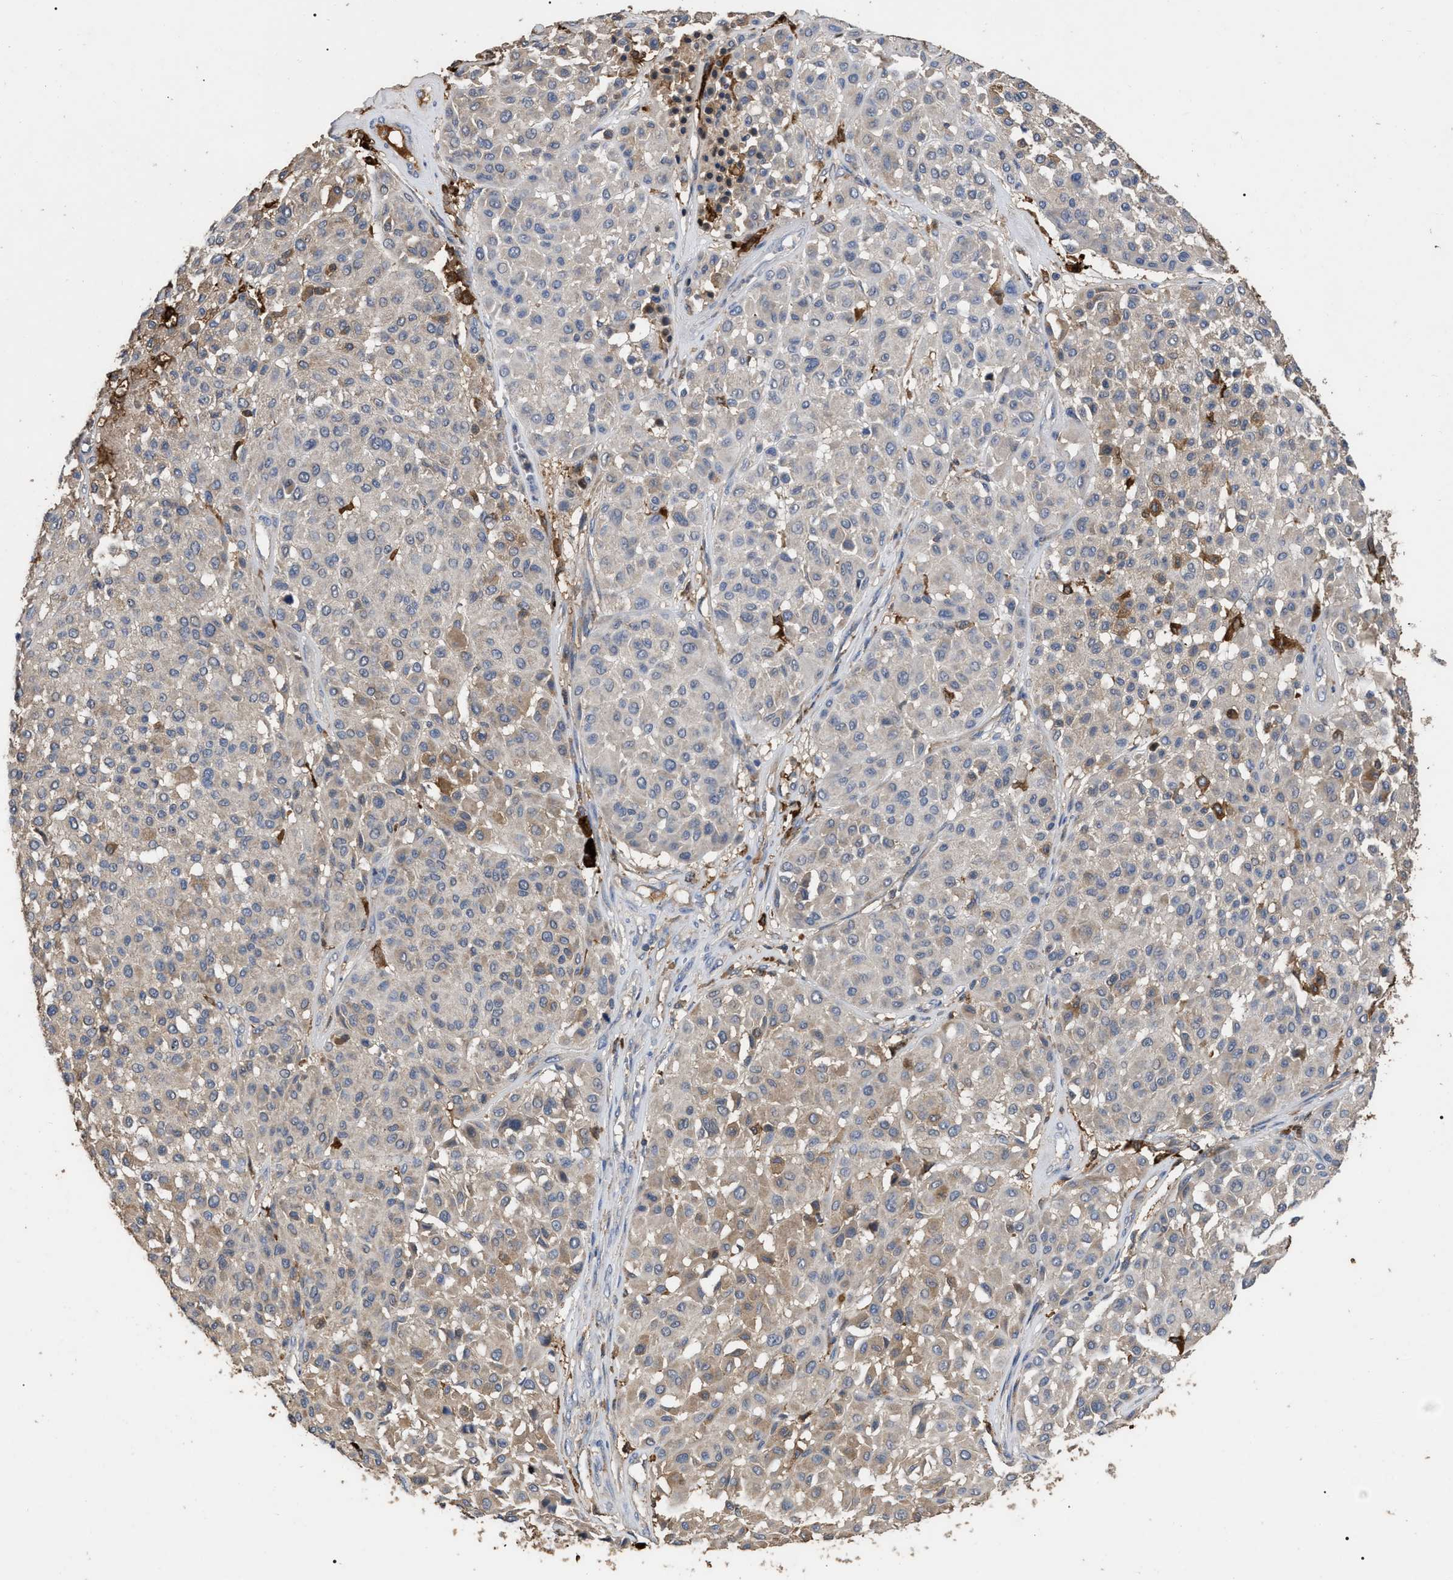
{"staining": {"intensity": "negative", "quantity": "none", "location": "none"}, "tissue": "melanoma", "cell_type": "Tumor cells", "image_type": "cancer", "snomed": [{"axis": "morphology", "description": "Malignant melanoma, Metastatic site"}, {"axis": "topography", "description": "Soft tissue"}], "caption": "Immunohistochemistry (IHC) micrograph of human melanoma stained for a protein (brown), which shows no staining in tumor cells. The staining is performed using DAB brown chromogen with nuclei counter-stained in using hematoxylin.", "gene": "GPR179", "patient": {"sex": "male", "age": 41}}